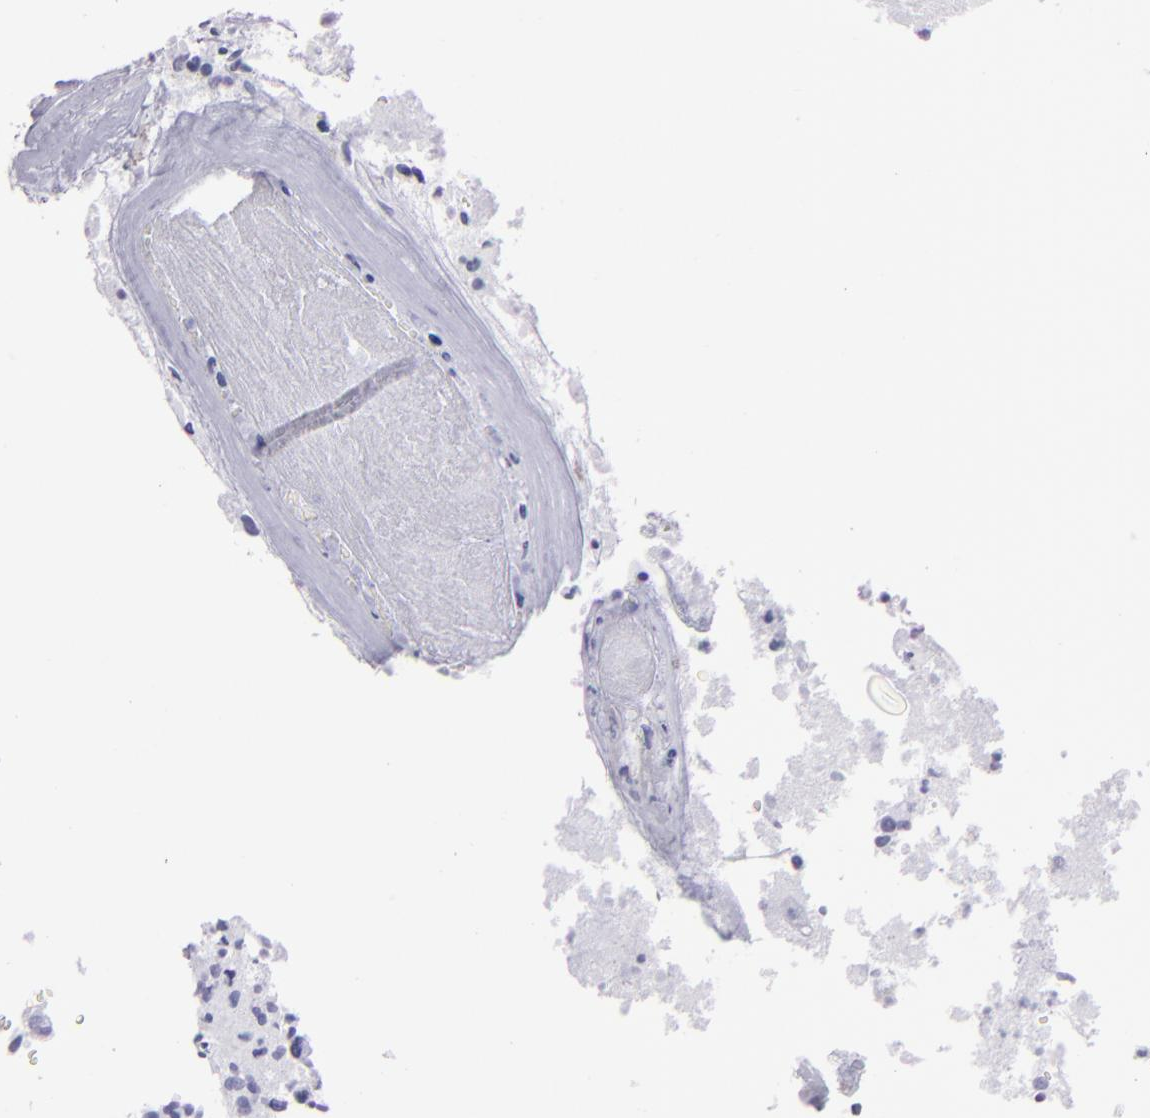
{"staining": {"intensity": "negative", "quantity": "none", "location": "none"}, "tissue": "glioma", "cell_type": "Tumor cells", "image_type": "cancer", "snomed": [{"axis": "morphology", "description": "Glioma, malignant, High grade"}, {"axis": "topography", "description": "Brain"}], "caption": "The IHC image has no significant positivity in tumor cells of glioma tissue.", "gene": "FLG", "patient": {"sex": "male", "age": 69}}